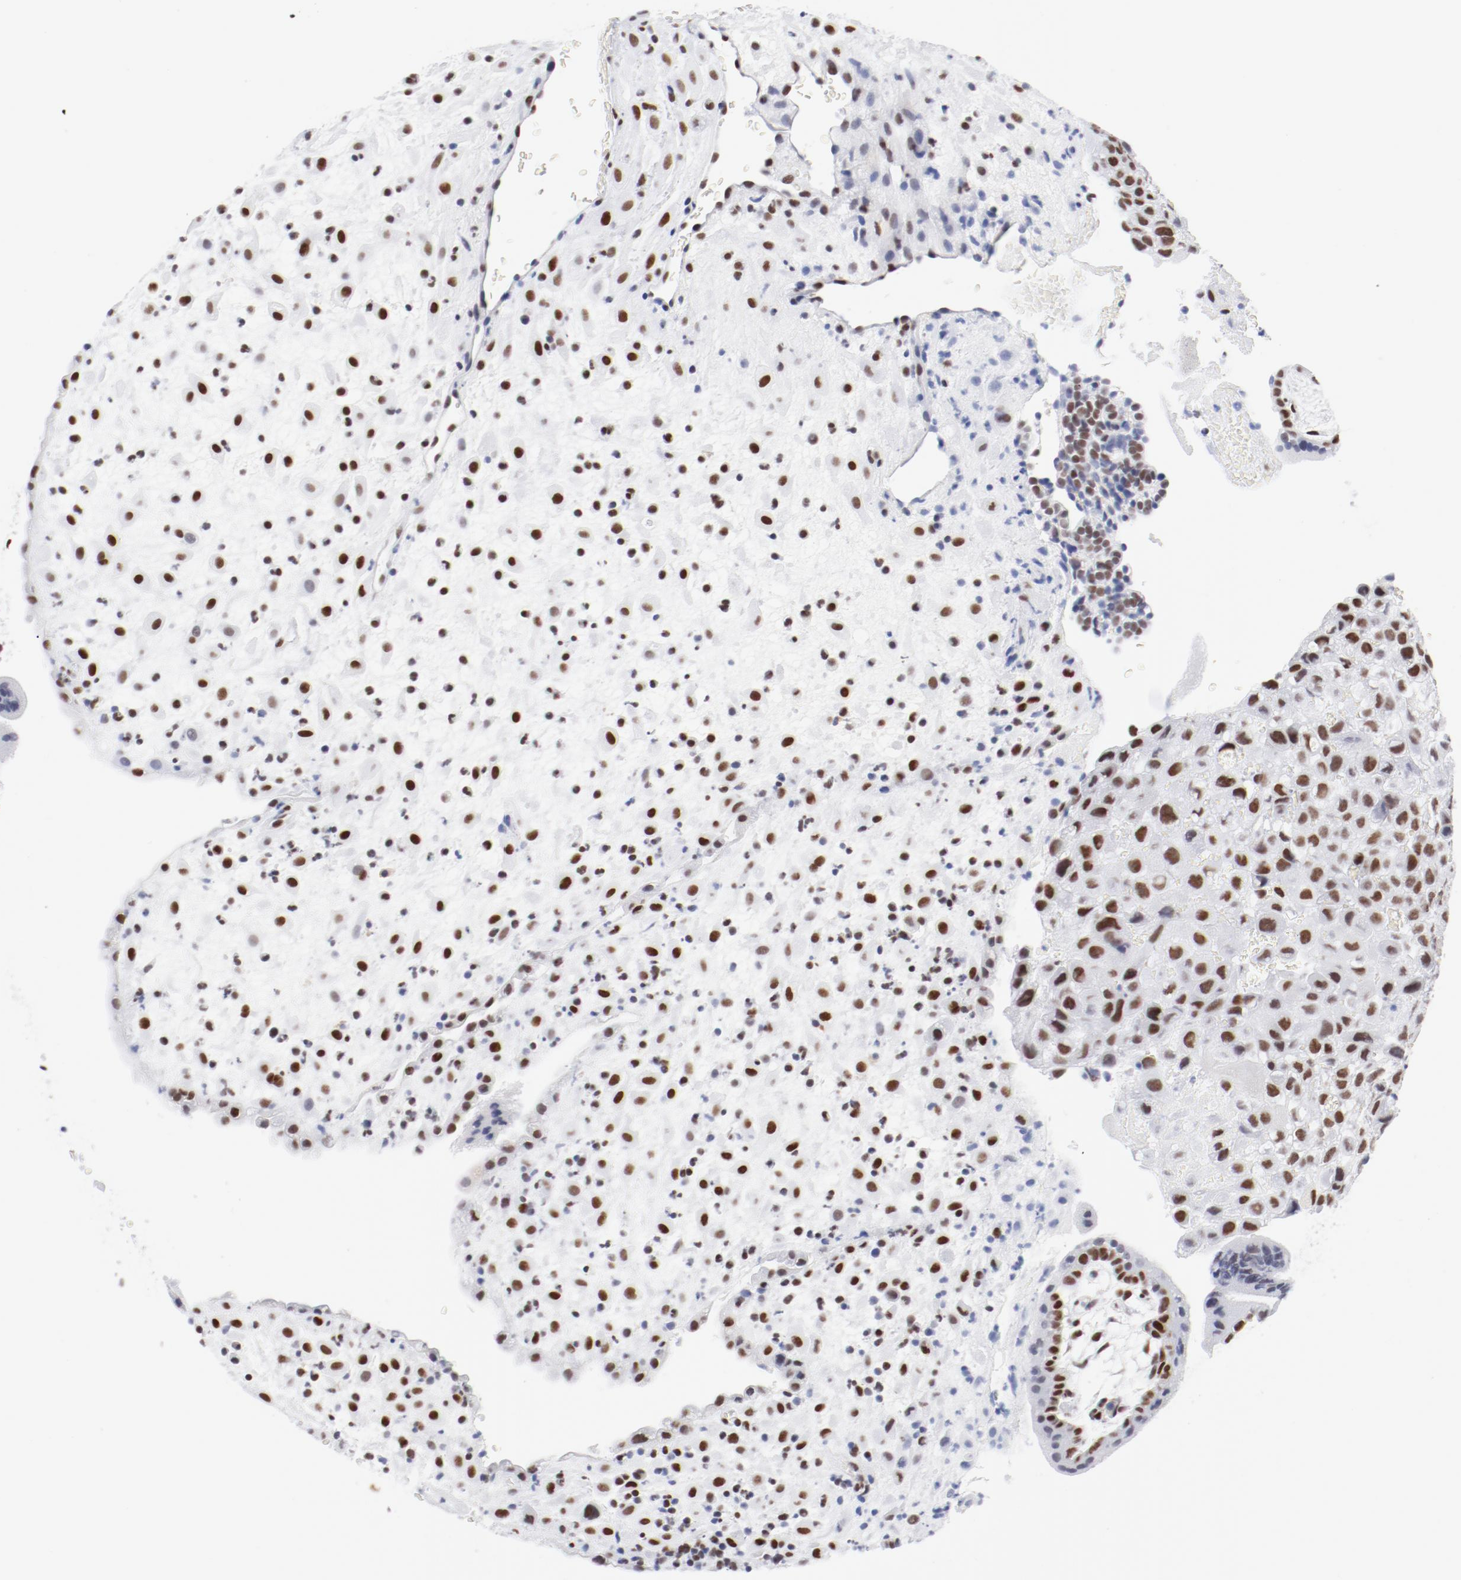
{"staining": {"intensity": "strong", "quantity": ">75%", "location": "nuclear"}, "tissue": "placenta", "cell_type": "Decidual cells", "image_type": "normal", "snomed": [{"axis": "morphology", "description": "Normal tissue, NOS"}, {"axis": "topography", "description": "Placenta"}], "caption": "This micrograph displays immunohistochemistry (IHC) staining of normal placenta, with high strong nuclear positivity in about >75% of decidual cells.", "gene": "ATF2", "patient": {"sex": "female", "age": 35}}